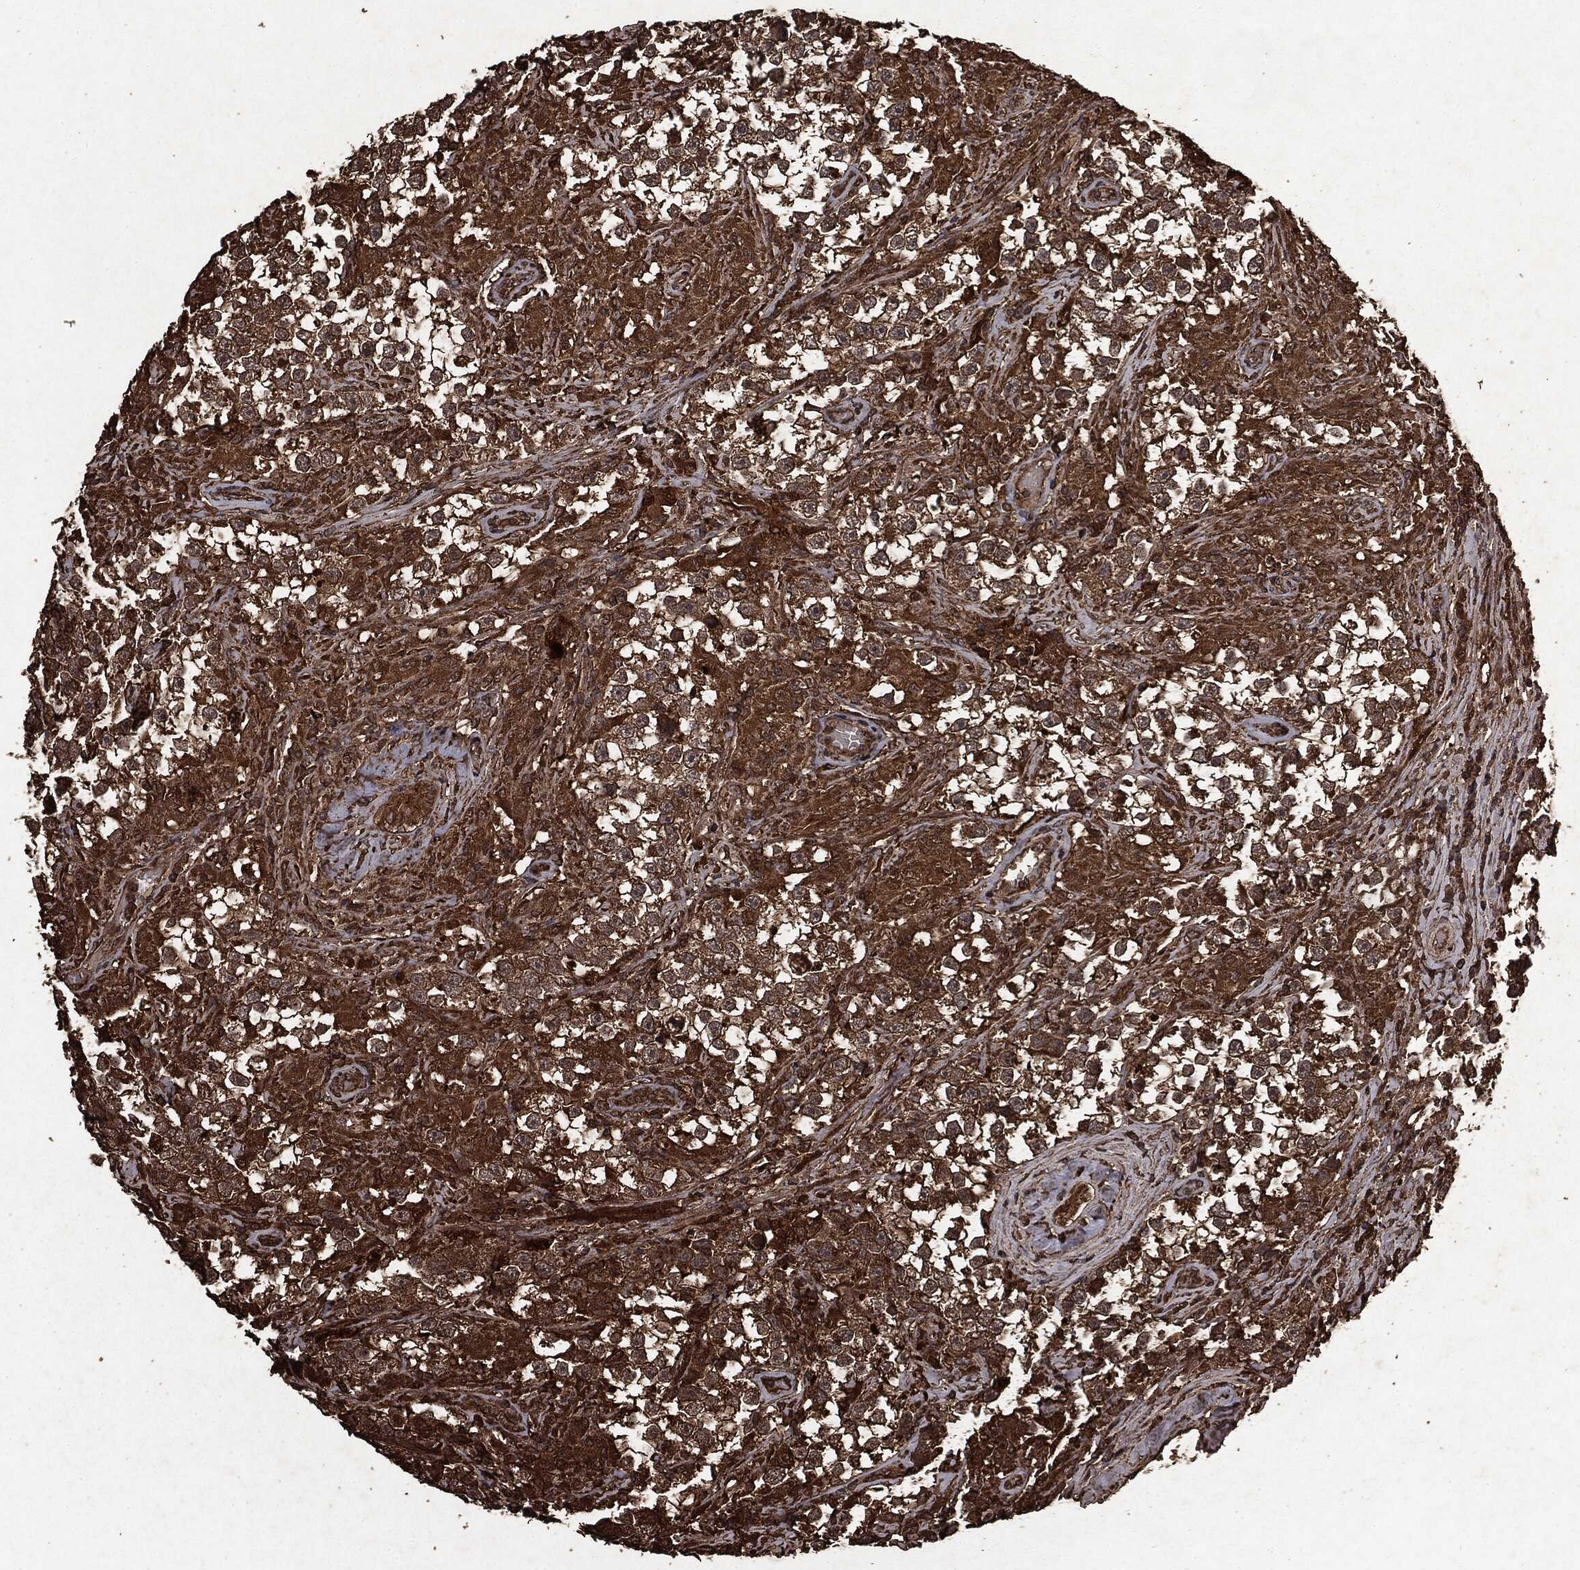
{"staining": {"intensity": "strong", "quantity": ">75%", "location": "cytoplasmic/membranous"}, "tissue": "testis cancer", "cell_type": "Tumor cells", "image_type": "cancer", "snomed": [{"axis": "morphology", "description": "Seminoma, NOS"}, {"axis": "topography", "description": "Testis"}], "caption": "IHC (DAB) staining of human seminoma (testis) reveals strong cytoplasmic/membranous protein expression in approximately >75% of tumor cells.", "gene": "ARAF", "patient": {"sex": "male", "age": 46}}